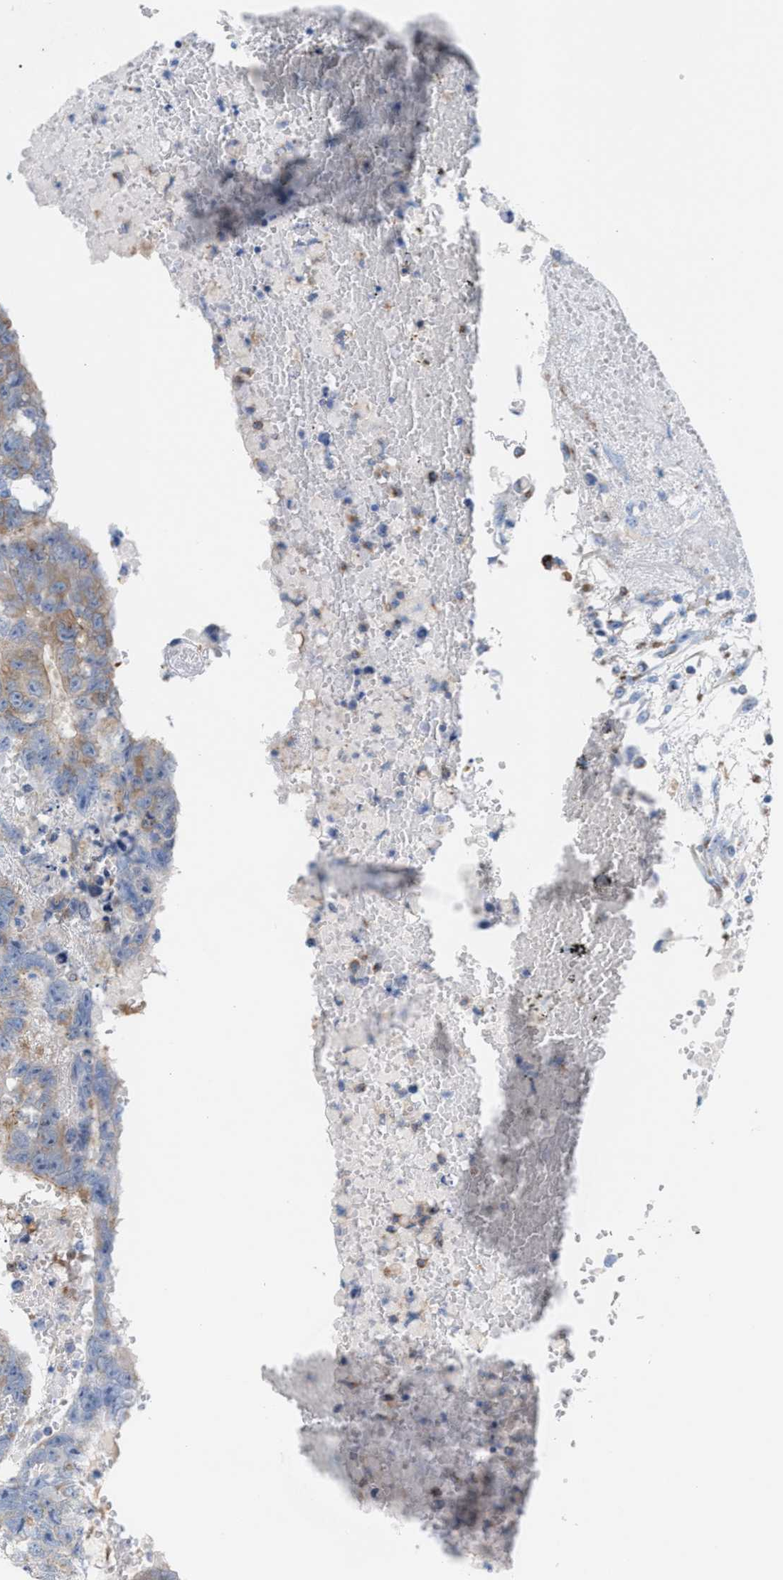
{"staining": {"intensity": "moderate", "quantity": "<25%", "location": "cytoplasmic/membranous"}, "tissue": "testis cancer", "cell_type": "Tumor cells", "image_type": "cancer", "snomed": [{"axis": "morphology", "description": "Carcinoma, Embryonal, NOS"}, {"axis": "topography", "description": "Testis"}], "caption": "Embryonal carcinoma (testis) stained with a brown dye exhibits moderate cytoplasmic/membranous positive expression in approximately <25% of tumor cells.", "gene": "TACC3", "patient": {"sex": "male", "age": 25}}